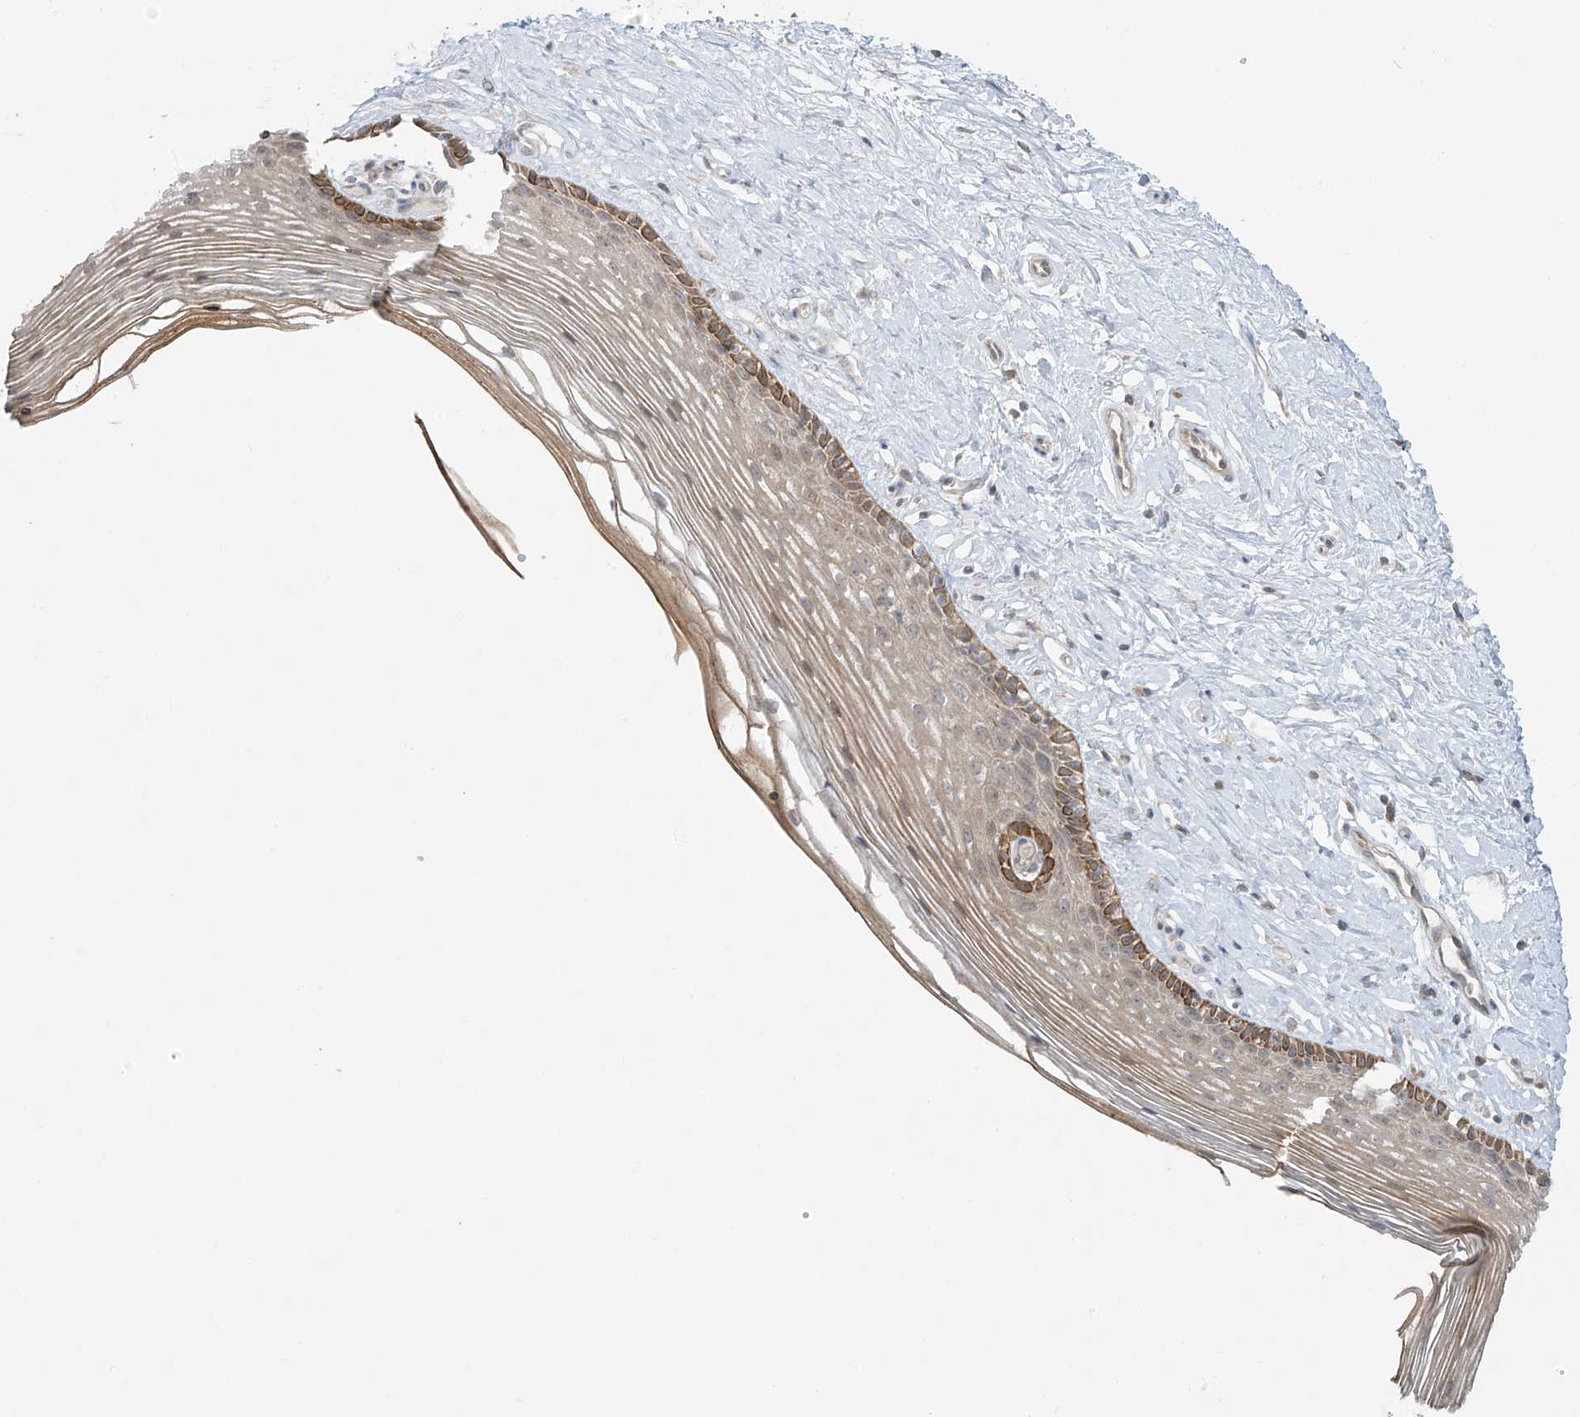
{"staining": {"intensity": "moderate", "quantity": "<25%", "location": "cytoplasmic/membranous"}, "tissue": "vagina", "cell_type": "Squamous epithelial cells", "image_type": "normal", "snomed": [{"axis": "morphology", "description": "Normal tissue, NOS"}, {"axis": "topography", "description": "Vagina"}], "caption": "Immunohistochemistry of normal human vagina reveals low levels of moderate cytoplasmic/membranous positivity in approximately <25% of squamous epithelial cells.", "gene": "HDDC2", "patient": {"sex": "female", "age": 46}}